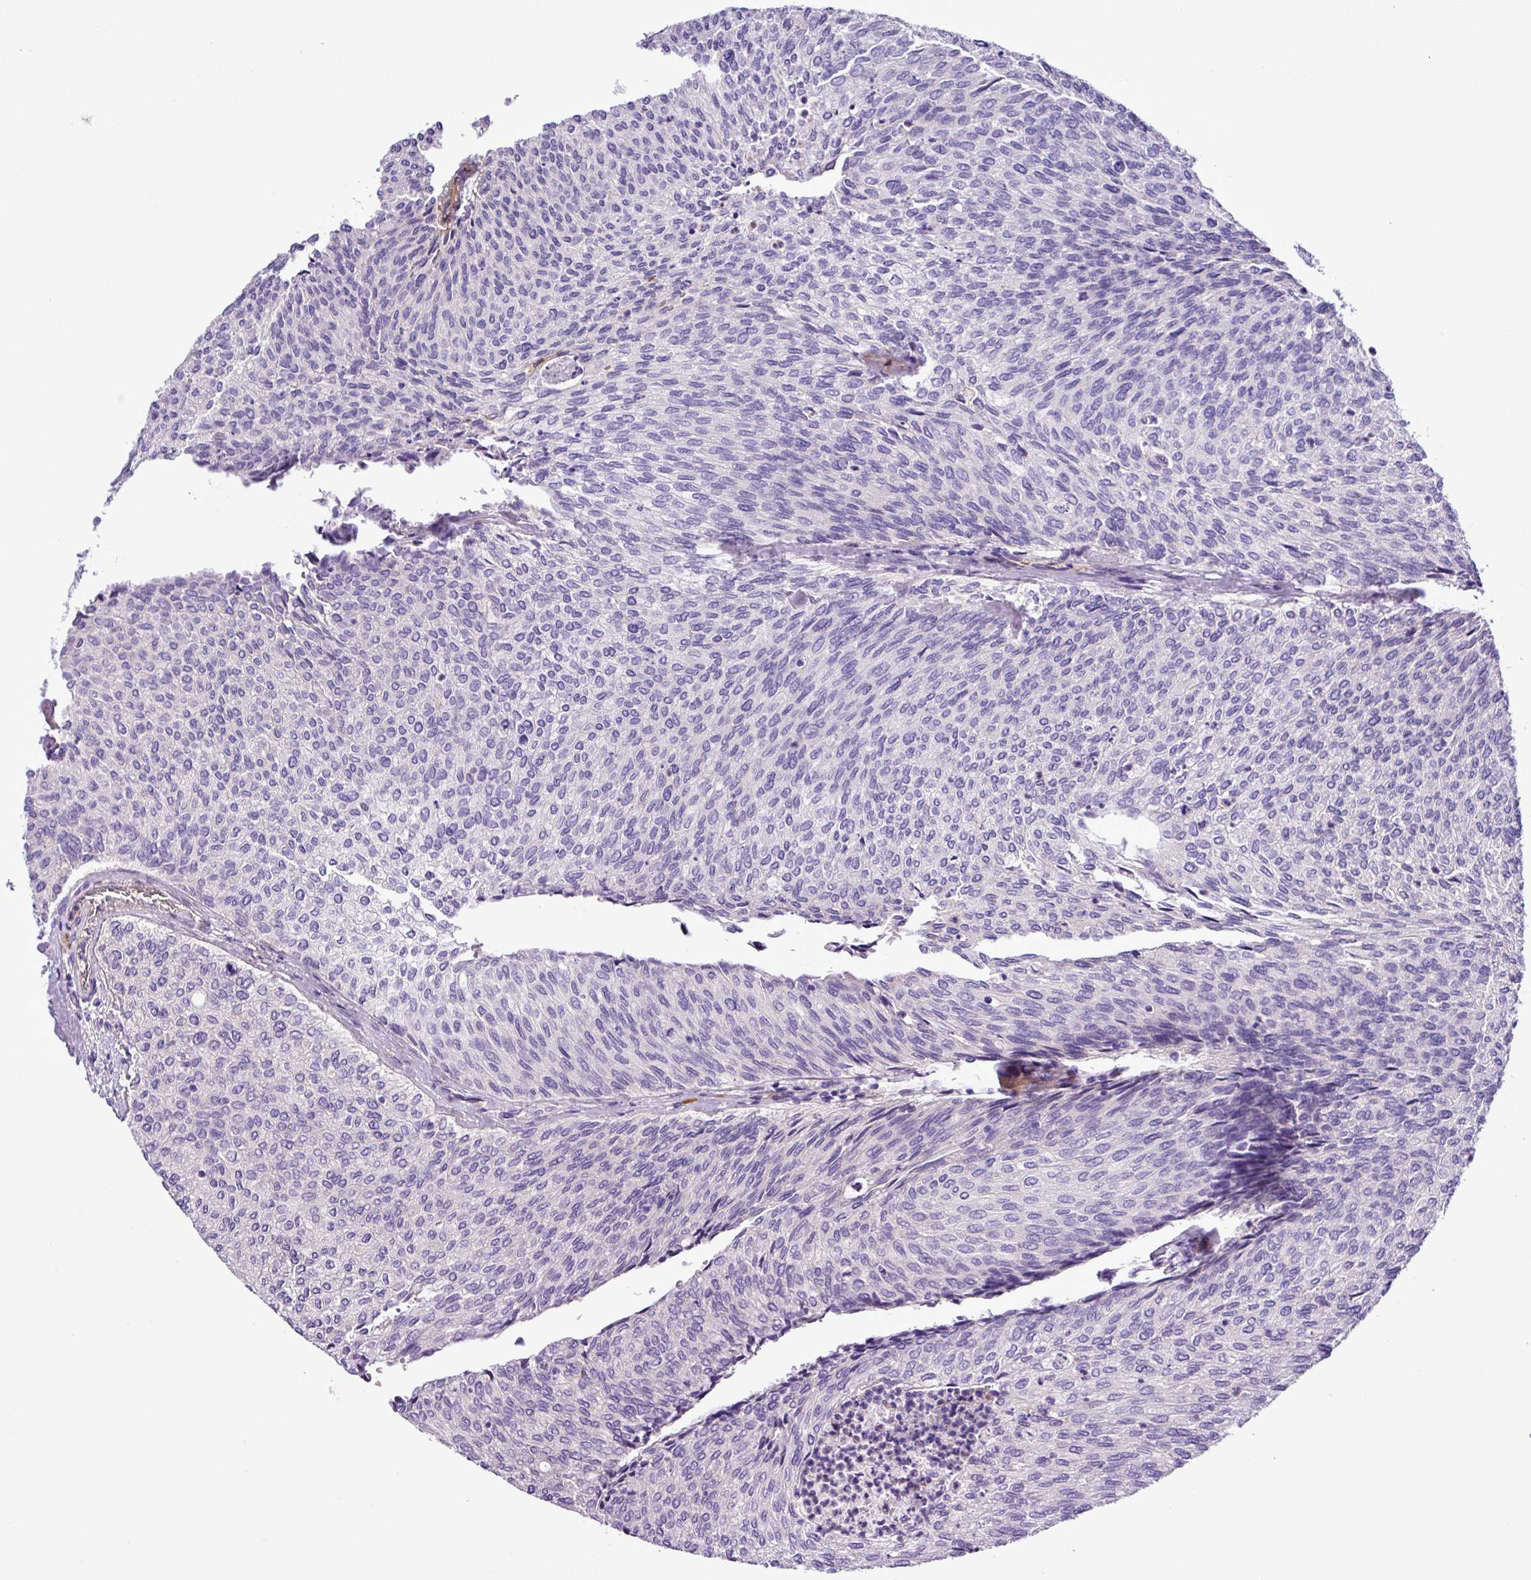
{"staining": {"intensity": "negative", "quantity": "none", "location": "none"}, "tissue": "urothelial cancer", "cell_type": "Tumor cells", "image_type": "cancer", "snomed": [{"axis": "morphology", "description": "Urothelial carcinoma, Low grade"}, {"axis": "topography", "description": "Urinary bladder"}], "caption": "This is a micrograph of IHC staining of low-grade urothelial carcinoma, which shows no expression in tumor cells. (DAB (3,3'-diaminobenzidine) immunohistochemistry visualized using brightfield microscopy, high magnification).", "gene": "C11orf91", "patient": {"sex": "female", "age": 79}}